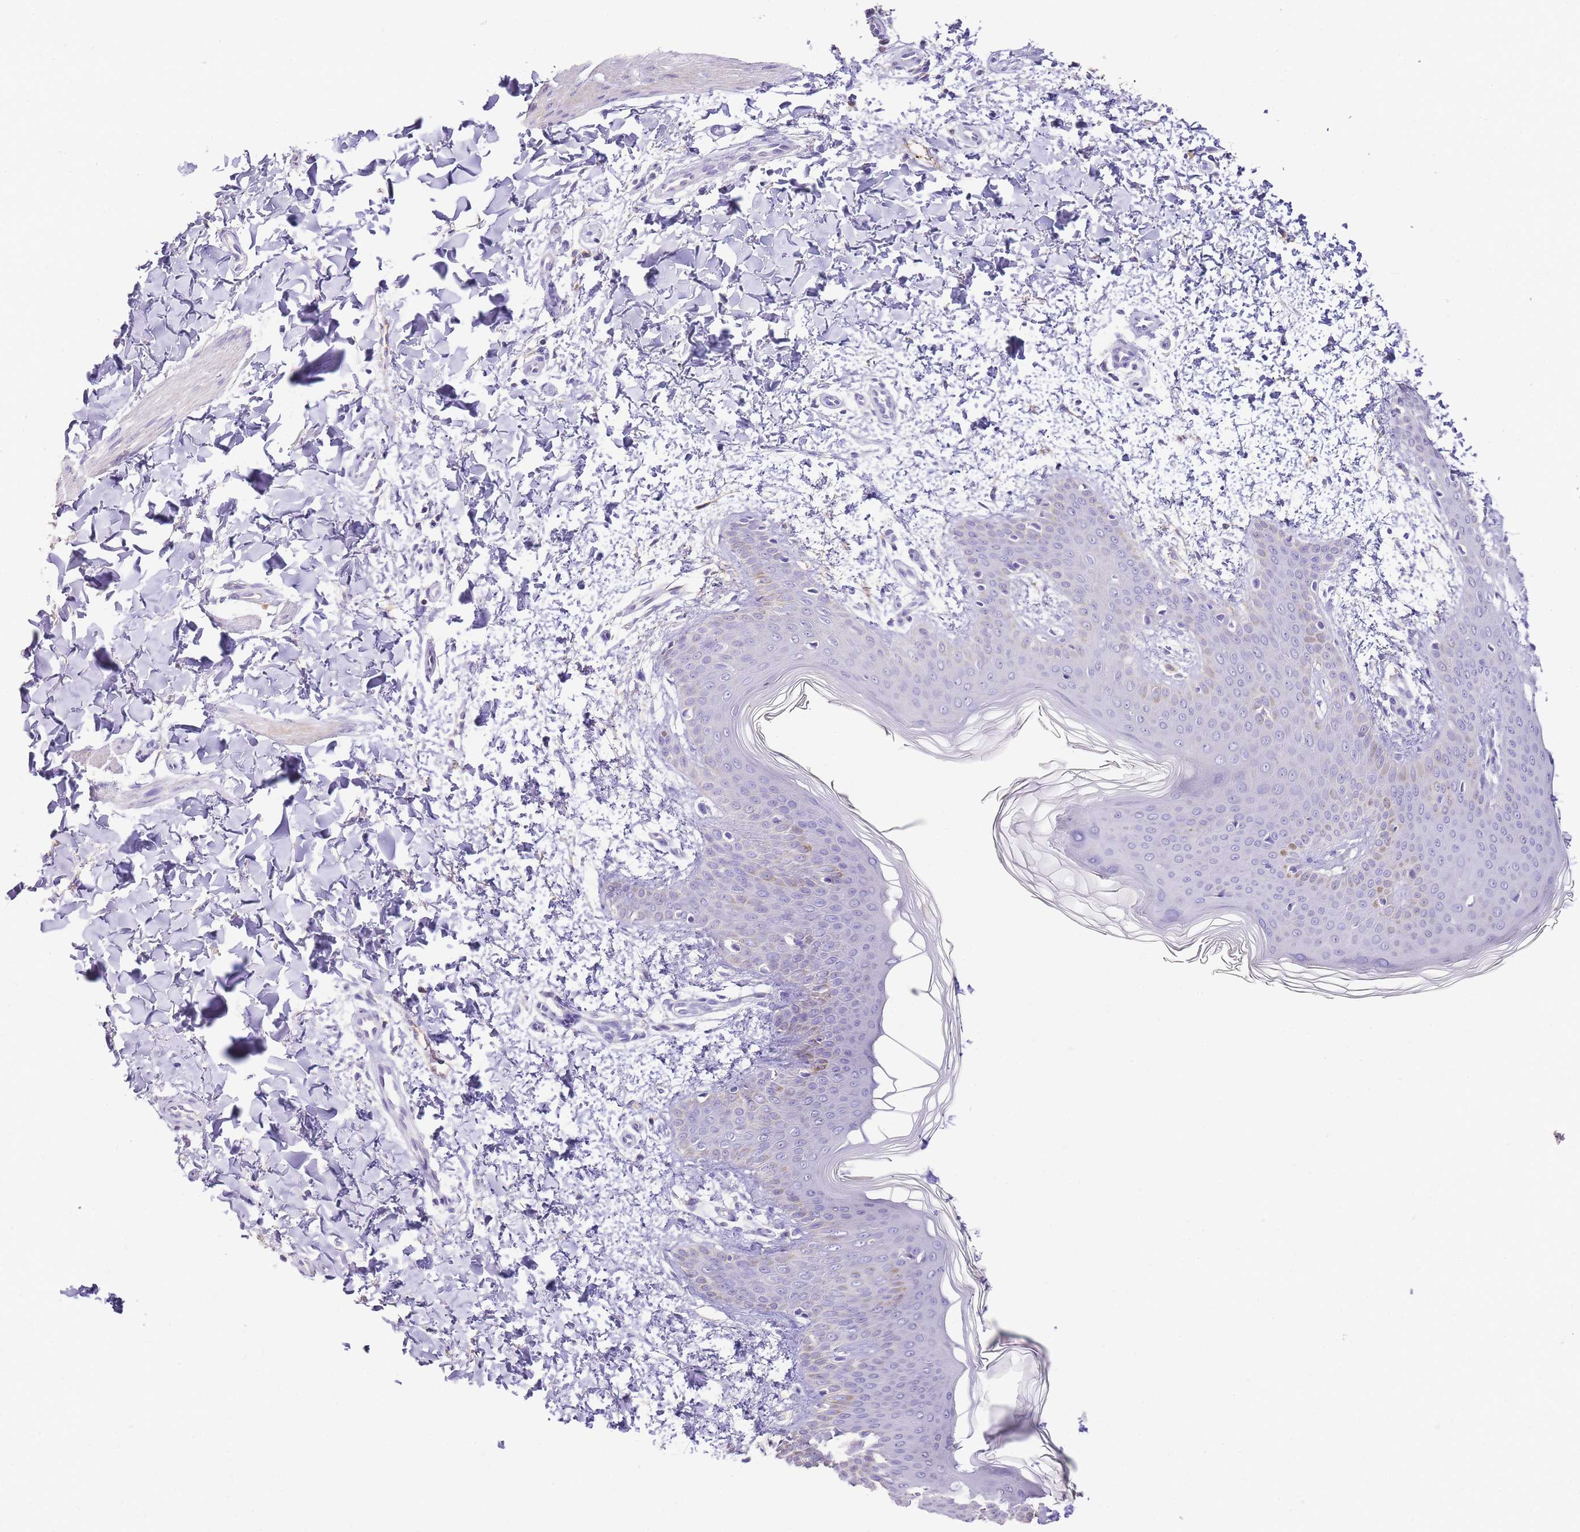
{"staining": {"intensity": "weak", "quantity": ">75%", "location": "cytoplasmic/membranous"}, "tissue": "skin", "cell_type": "Fibroblasts", "image_type": "normal", "snomed": [{"axis": "morphology", "description": "Normal tissue, NOS"}, {"axis": "topography", "description": "Skin"}], "caption": "The image demonstrates a brown stain indicating the presence of a protein in the cytoplasmic/membranous of fibroblasts in skin.", "gene": "DPP4", "patient": {"sex": "male", "age": 36}}